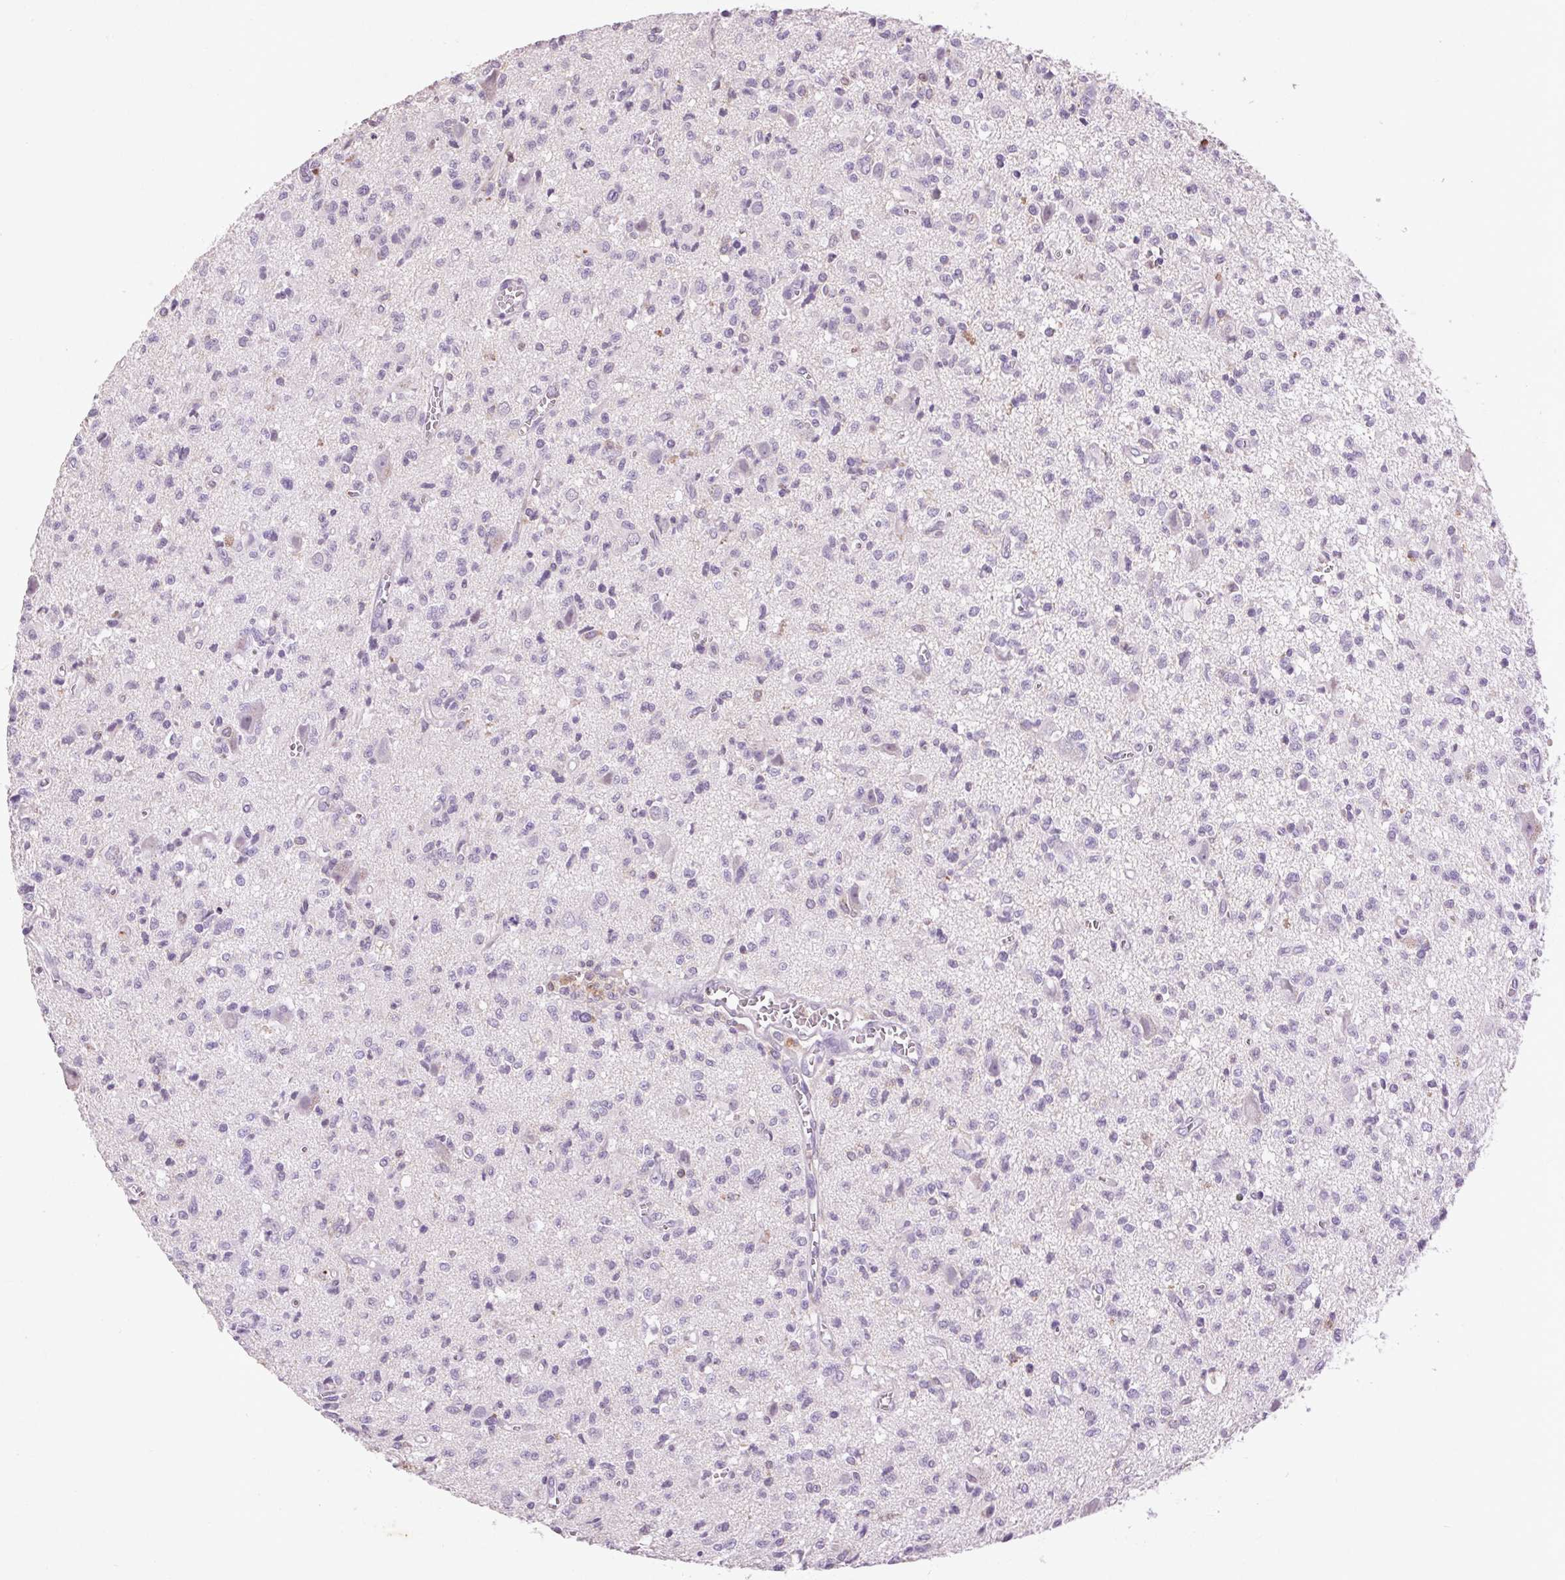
{"staining": {"intensity": "negative", "quantity": "none", "location": "none"}, "tissue": "glioma", "cell_type": "Tumor cells", "image_type": "cancer", "snomed": [{"axis": "morphology", "description": "Glioma, malignant, Low grade"}, {"axis": "topography", "description": "Brain"}], "caption": "This is an IHC photomicrograph of human glioma. There is no positivity in tumor cells.", "gene": "FNDC7", "patient": {"sex": "male", "age": 64}}